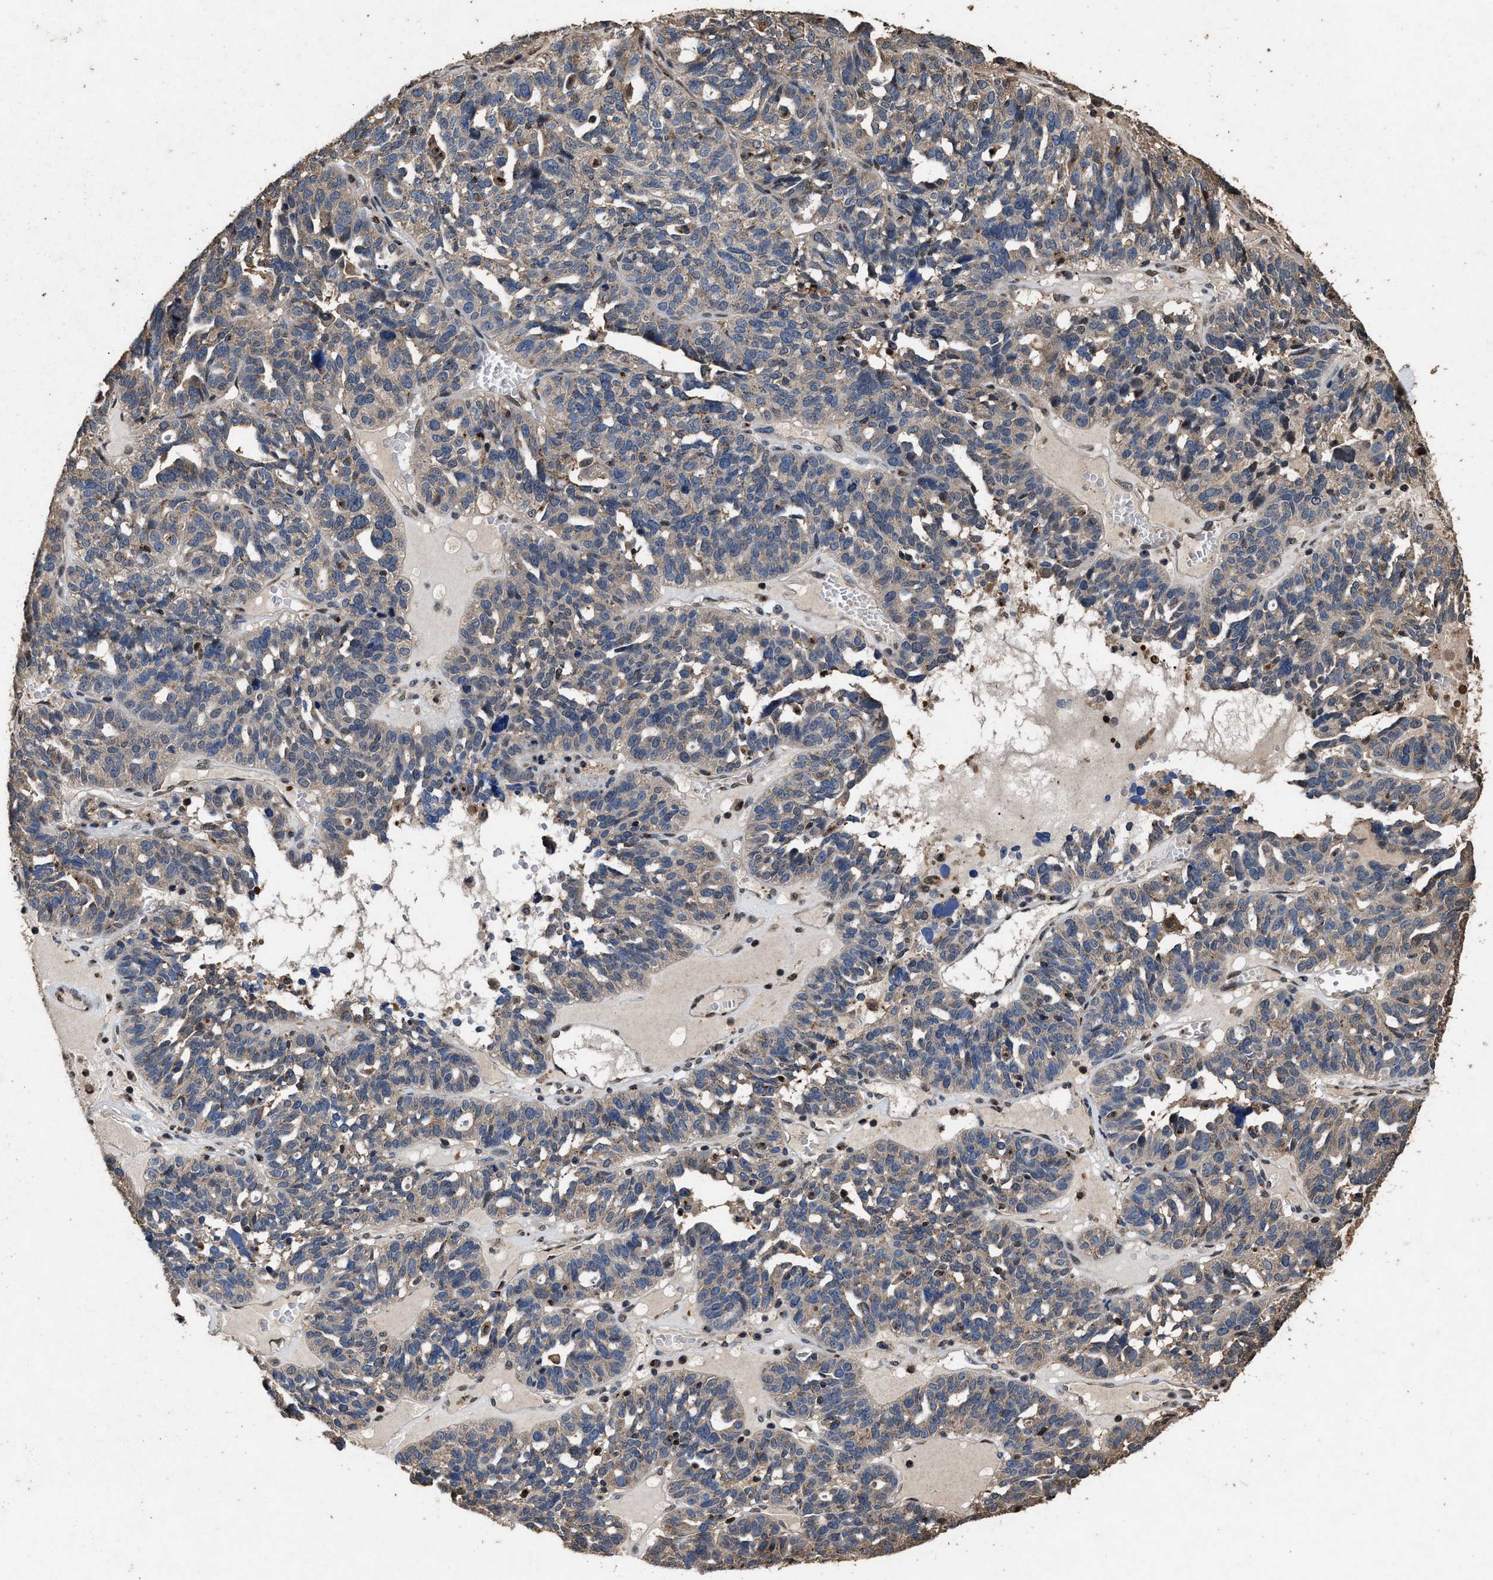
{"staining": {"intensity": "weak", "quantity": "25%-75%", "location": "cytoplasmic/membranous"}, "tissue": "ovarian cancer", "cell_type": "Tumor cells", "image_type": "cancer", "snomed": [{"axis": "morphology", "description": "Cystadenocarcinoma, serous, NOS"}, {"axis": "topography", "description": "Ovary"}], "caption": "Immunohistochemical staining of serous cystadenocarcinoma (ovarian) displays weak cytoplasmic/membranous protein staining in approximately 25%-75% of tumor cells.", "gene": "TPST2", "patient": {"sex": "female", "age": 59}}